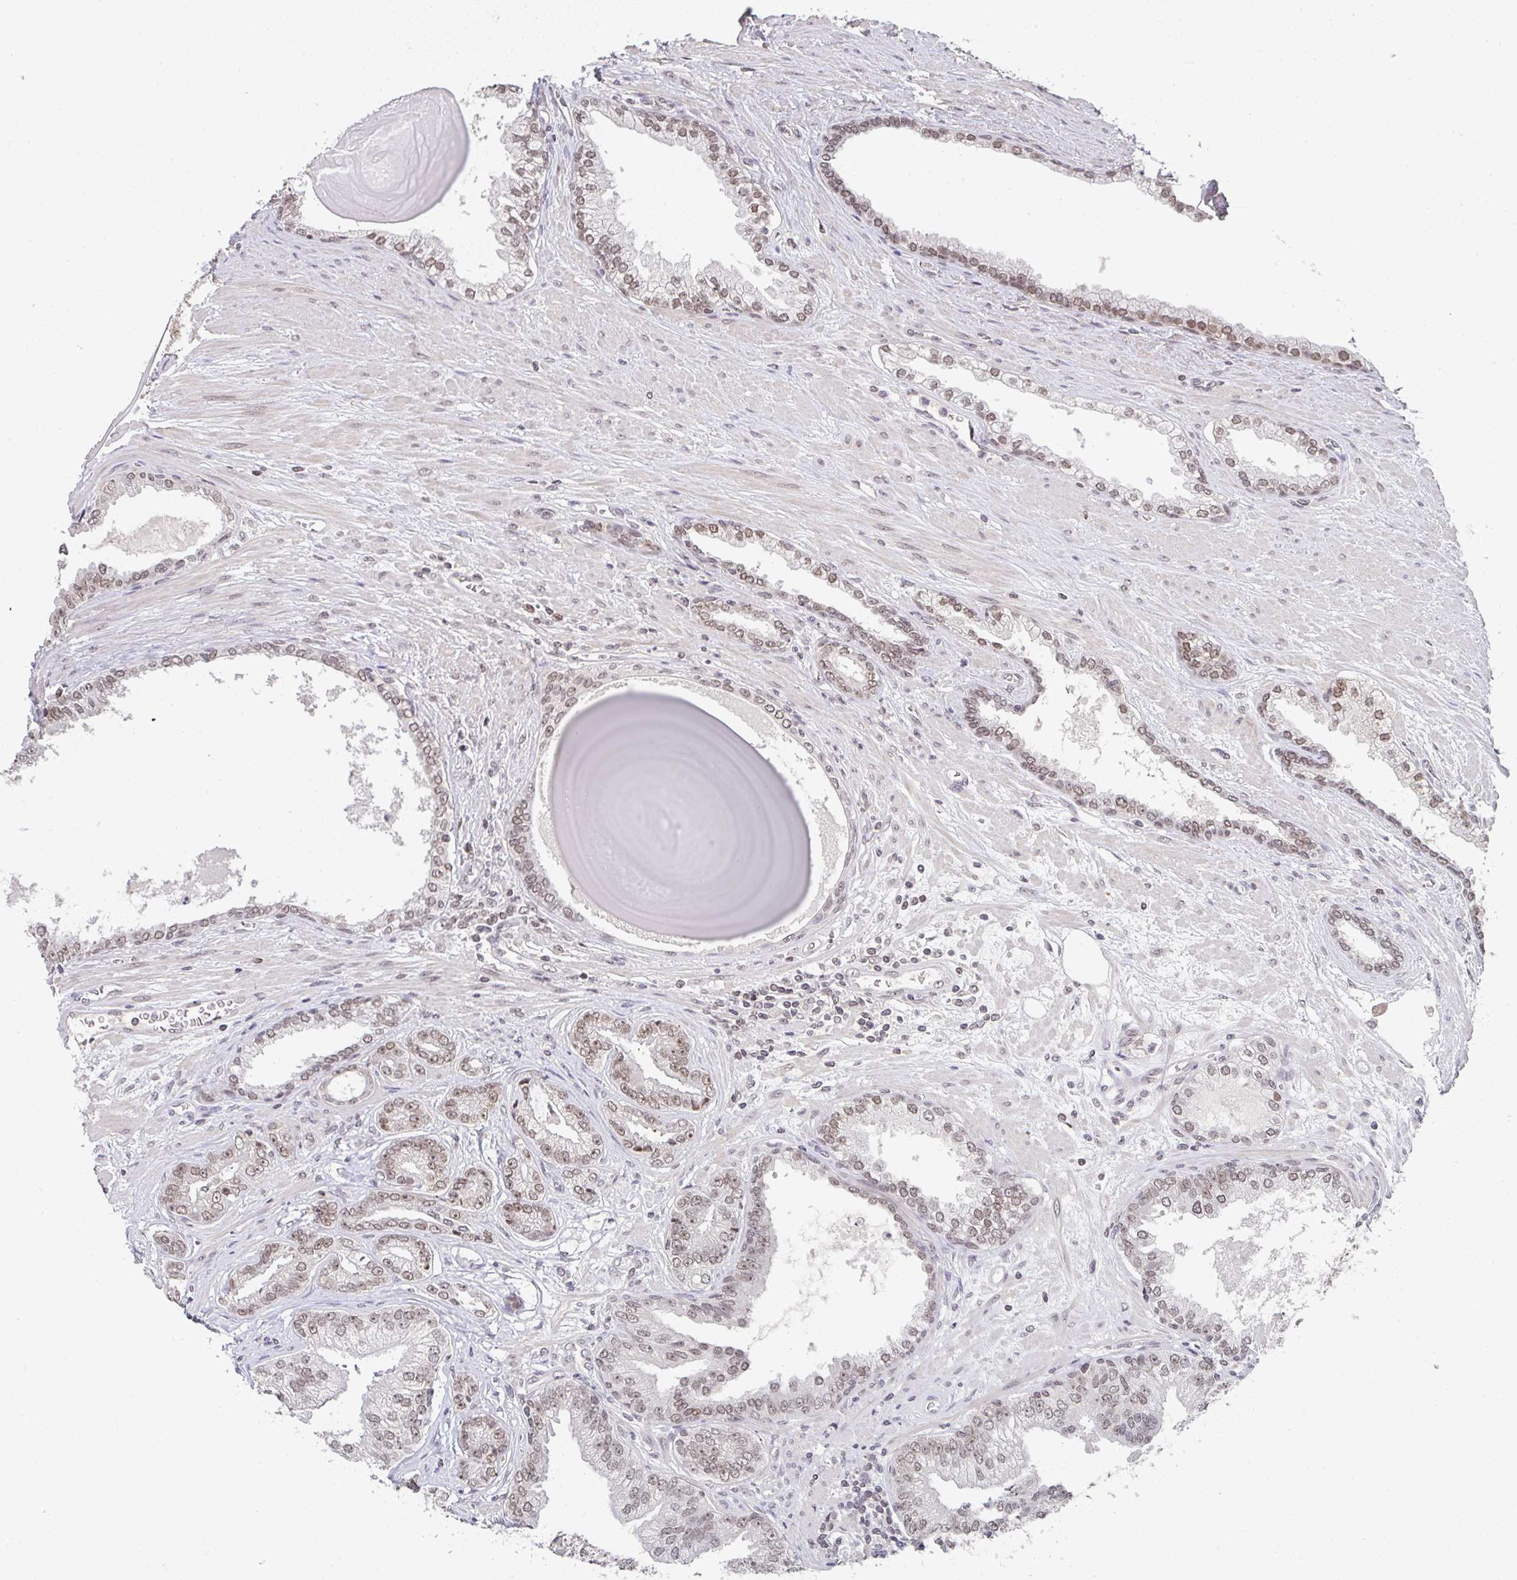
{"staining": {"intensity": "moderate", "quantity": ">75%", "location": "nuclear"}, "tissue": "prostate cancer", "cell_type": "Tumor cells", "image_type": "cancer", "snomed": [{"axis": "morphology", "description": "Adenocarcinoma, Low grade"}, {"axis": "topography", "description": "Prostate"}], "caption": "Immunohistochemistry (IHC) micrograph of adenocarcinoma (low-grade) (prostate) stained for a protein (brown), which exhibits medium levels of moderate nuclear expression in about >75% of tumor cells.", "gene": "DKC1", "patient": {"sex": "male", "age": 61}}